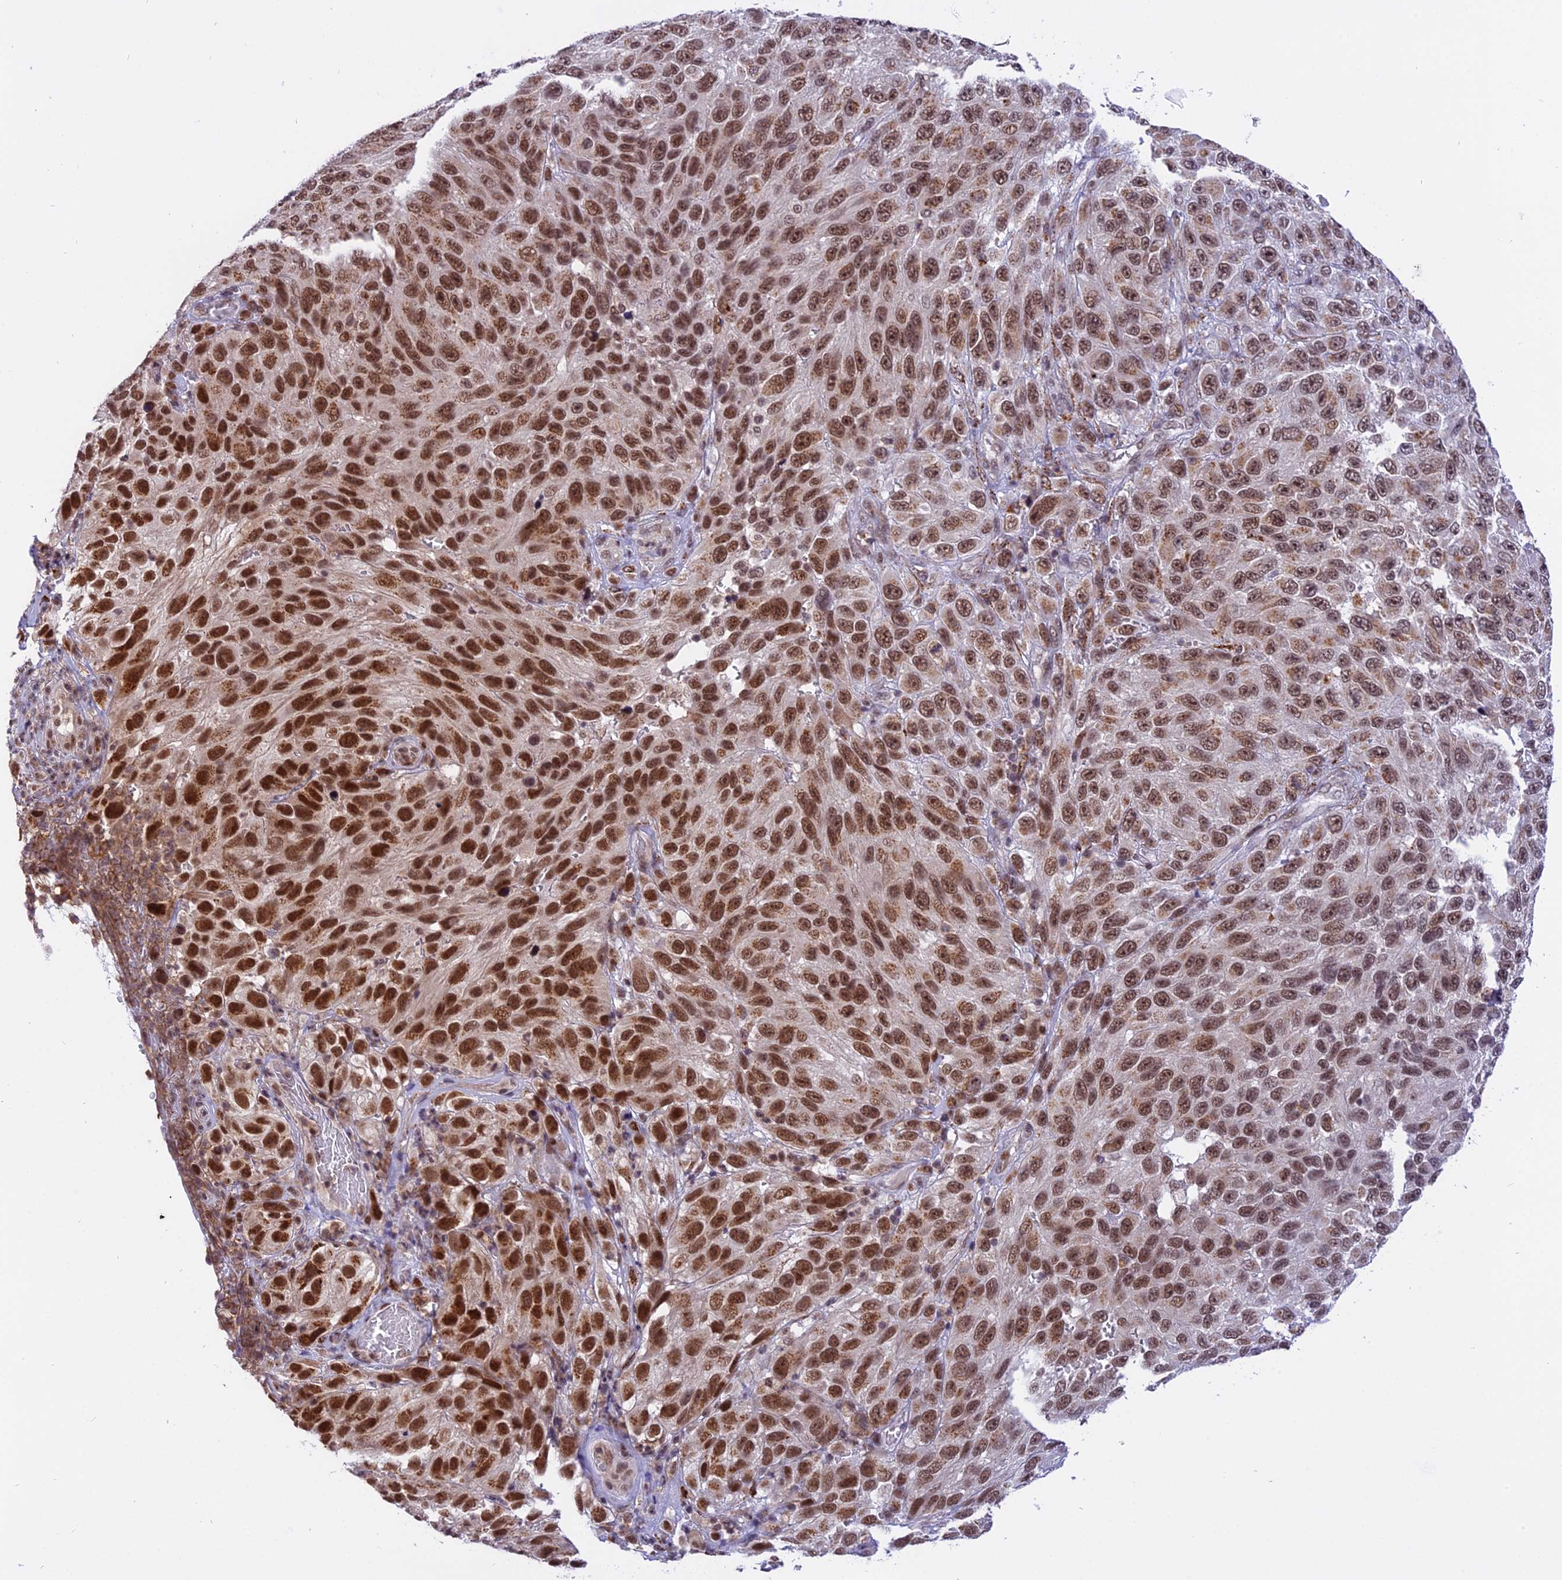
{"staining": {"intensity": "strong", "quantity": ">75%", "location": "nuclear"}, "tissue": "melanoma", "cell_type": "Tumor cells", "image_type": "cancer", "snomed": [{"axis": "morphology", "description": "Malignant melanoma, NOS"}, {"axis": "topography", "description": "Skin"}], "caption": "Malignant melanoma tissue exhibits strong nuclear expression in approximately >75% of tumor cells, visualized by immunohistochemistry. Immunohistochemistry stains the protein of interest in brown and the nuclei are stained blue.", "gene": "TADA3", "patient": {"sex": "female", "age": 96}}